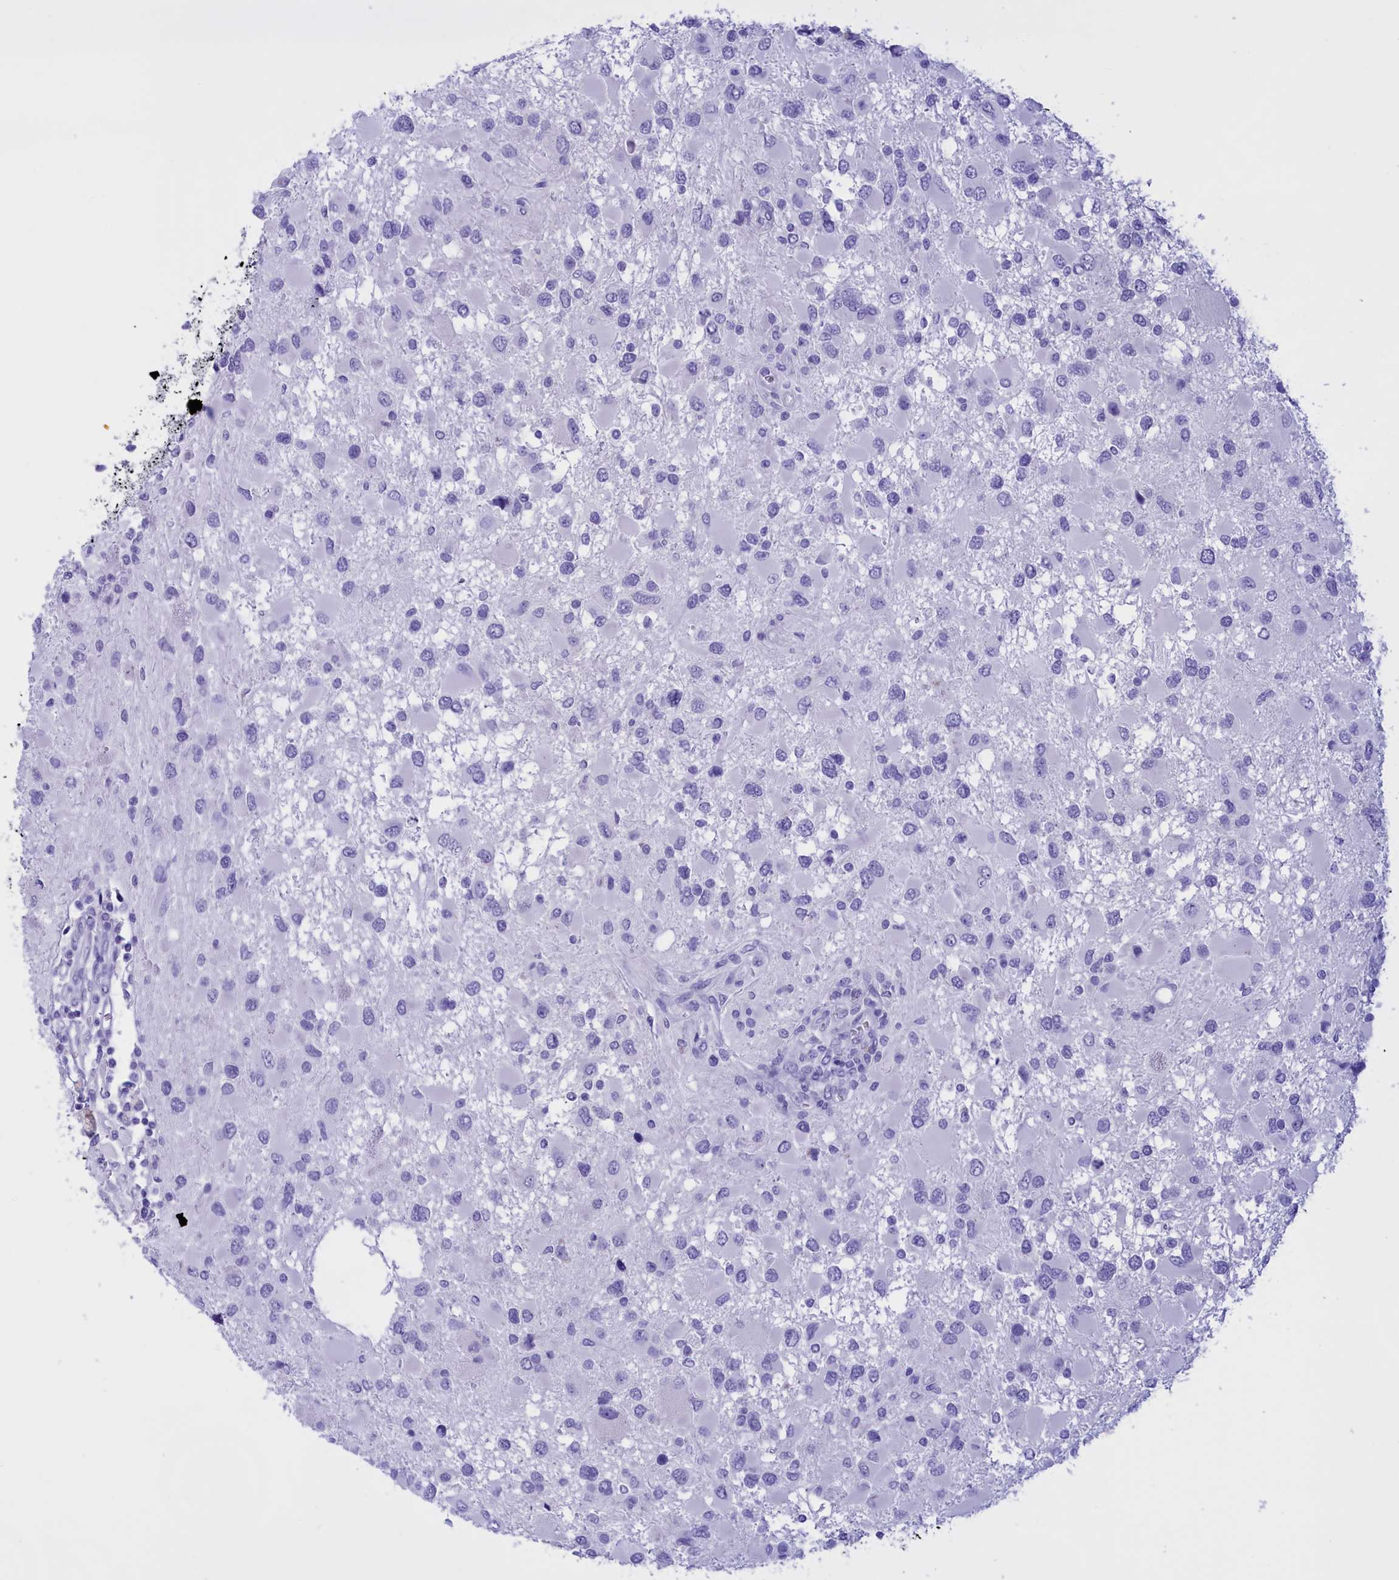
{"staining": {"intensity": "negative", "quantity": "none", "location": "none"}, "tissue": "glioma", "cell_type": "Tumor cells", "image_type": "cancer", "snomed": [{"axis": "morphology", "description": "Glioma, malignant, High grade"}, {"axis": "topography", "description": "Brain"}], "caption": "This is a histopathology image of immunohistochemistry (IHC) staining of glioma, which shows no positivity in tumor cells.", "gene": "BRI3", "patient": {"sex": "male", "age": 53}}